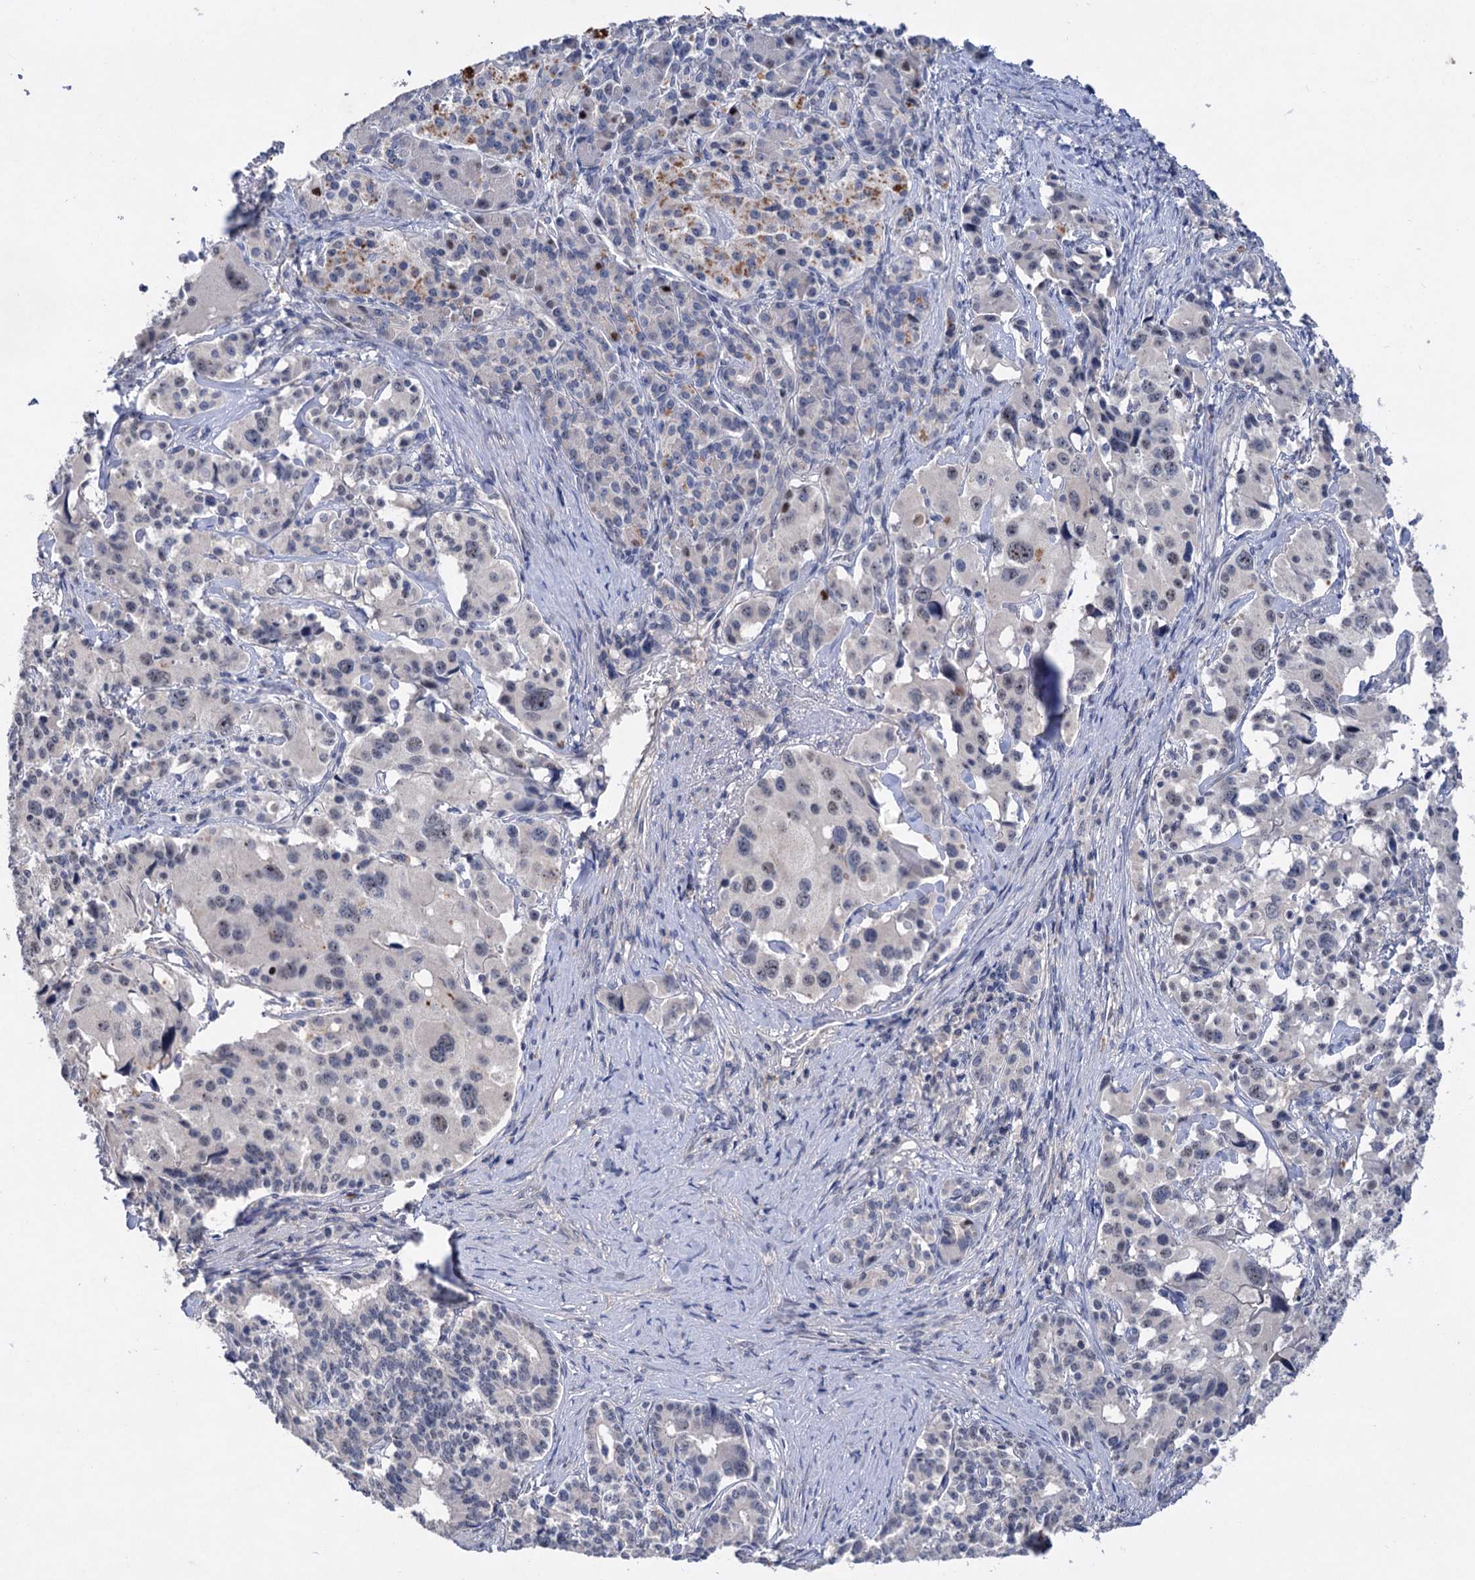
{"staining": {"intensity": "weak", "quantity": "<25%", "location": "nuclear"}, "tissue": "pancreatic cancer", "cell_type": "Tumor cells", "image_type": "cancer", "snomed": [{"axis": "morphology", "description": "Adenocarcinoma, NOS"}, {"axis": "topography", "description": "Pancreas"}], "caption": "The IHC histopathology image has no significant positivity in tumor cells of adenocarcinoma (pancreatic) tissue.", "gene": "ATP4A", "patient": {"sex": "female", "age": 74}}